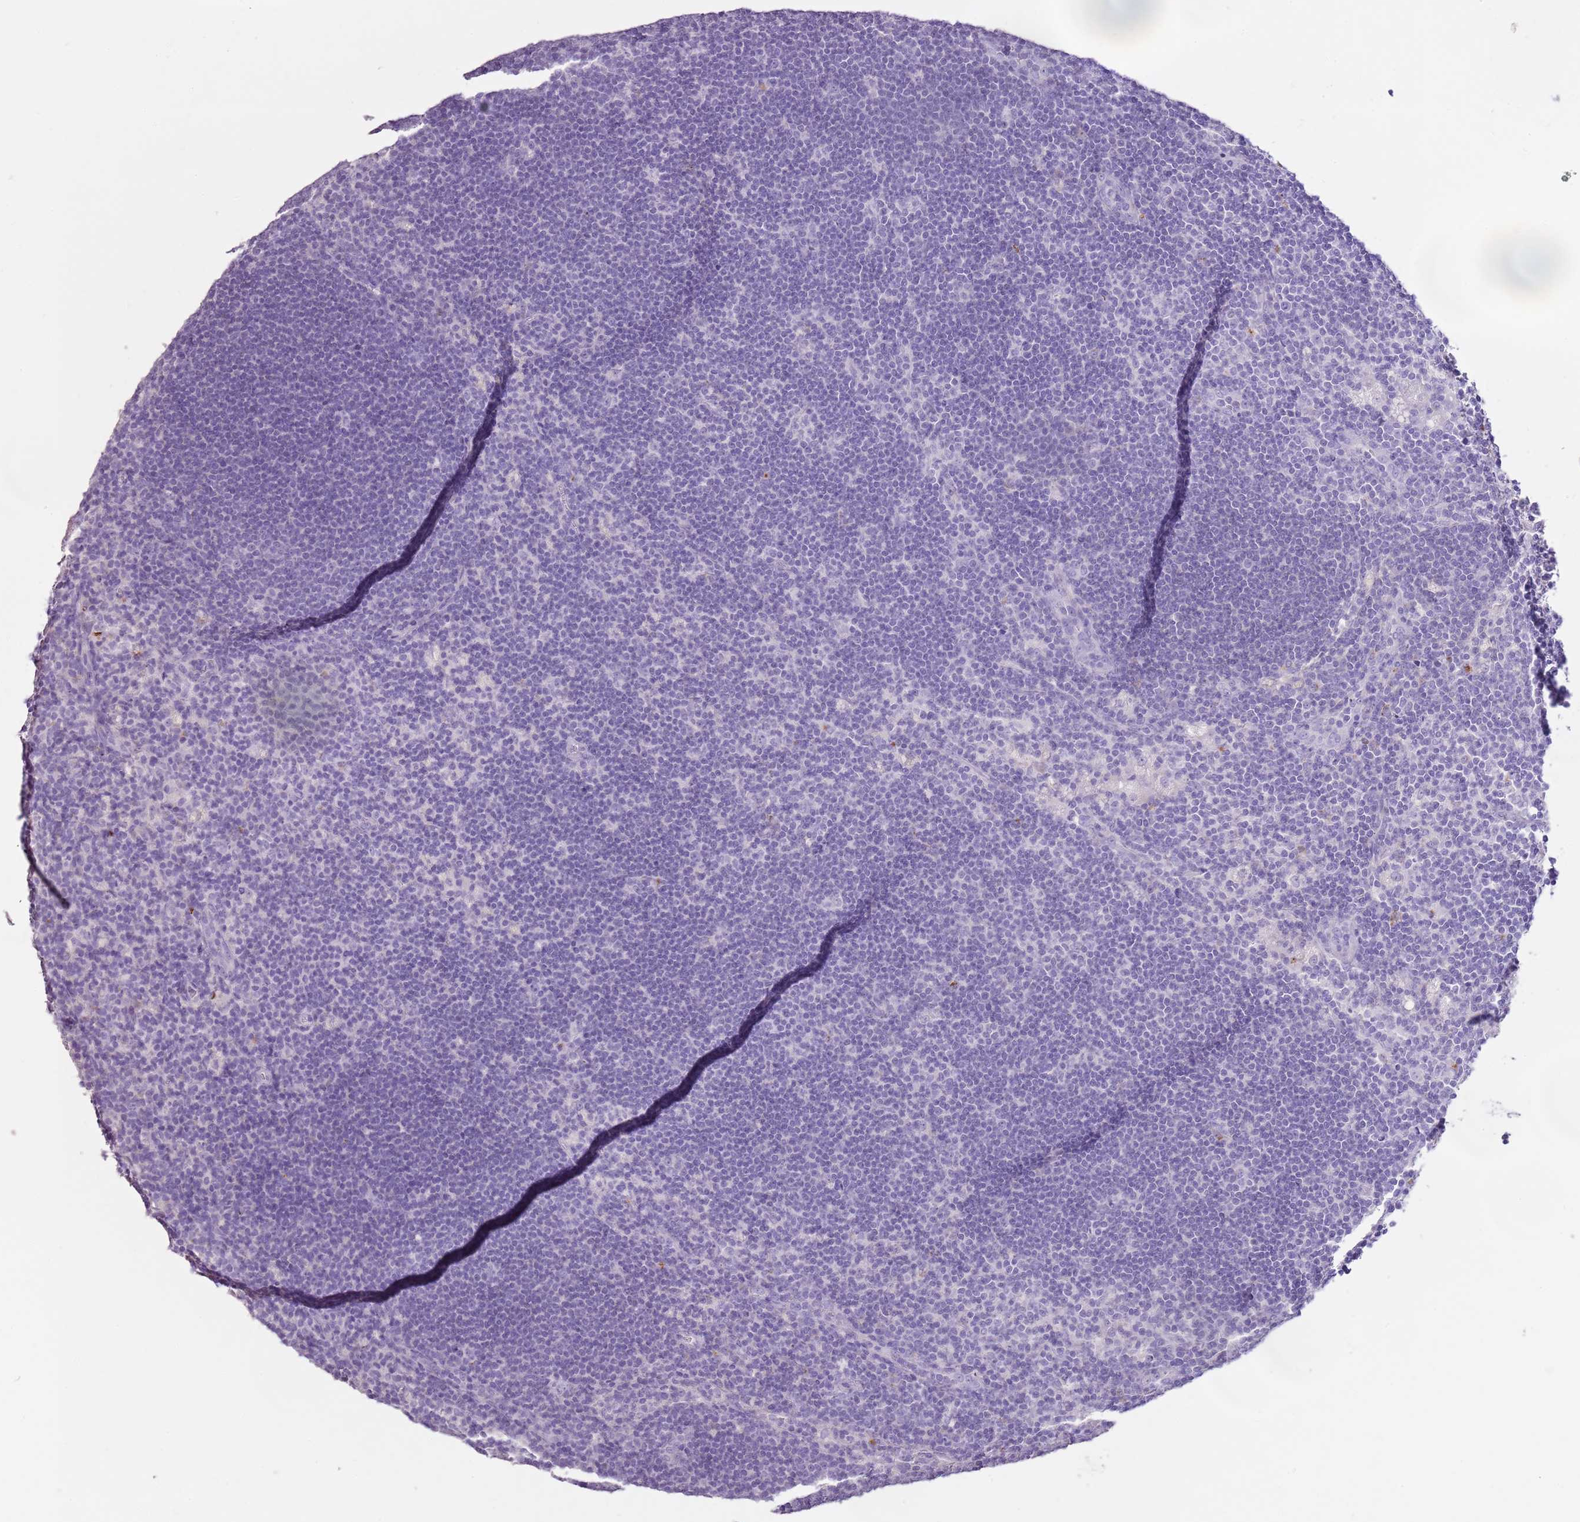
{"staining": {"intensity": "negative", "quantity": "none", "location": "none"}, "tissue": "lymph node", "cell_type": "Non-germinal center cells", "image_type": "normal", "snomed": [{"axis": "morphology", "description": "Normal tissue, NOS"}, {"axis": "topography", "description": "Lymph node"}], "caption": "DAB (3,3'-diaminobenzidine) immunohistochemical staining of benign lymph node exhibits no significant staining in non-germinal center cells.", "gene": "BLOC1S2", "patient": {"sex": "male", "age": 24}}